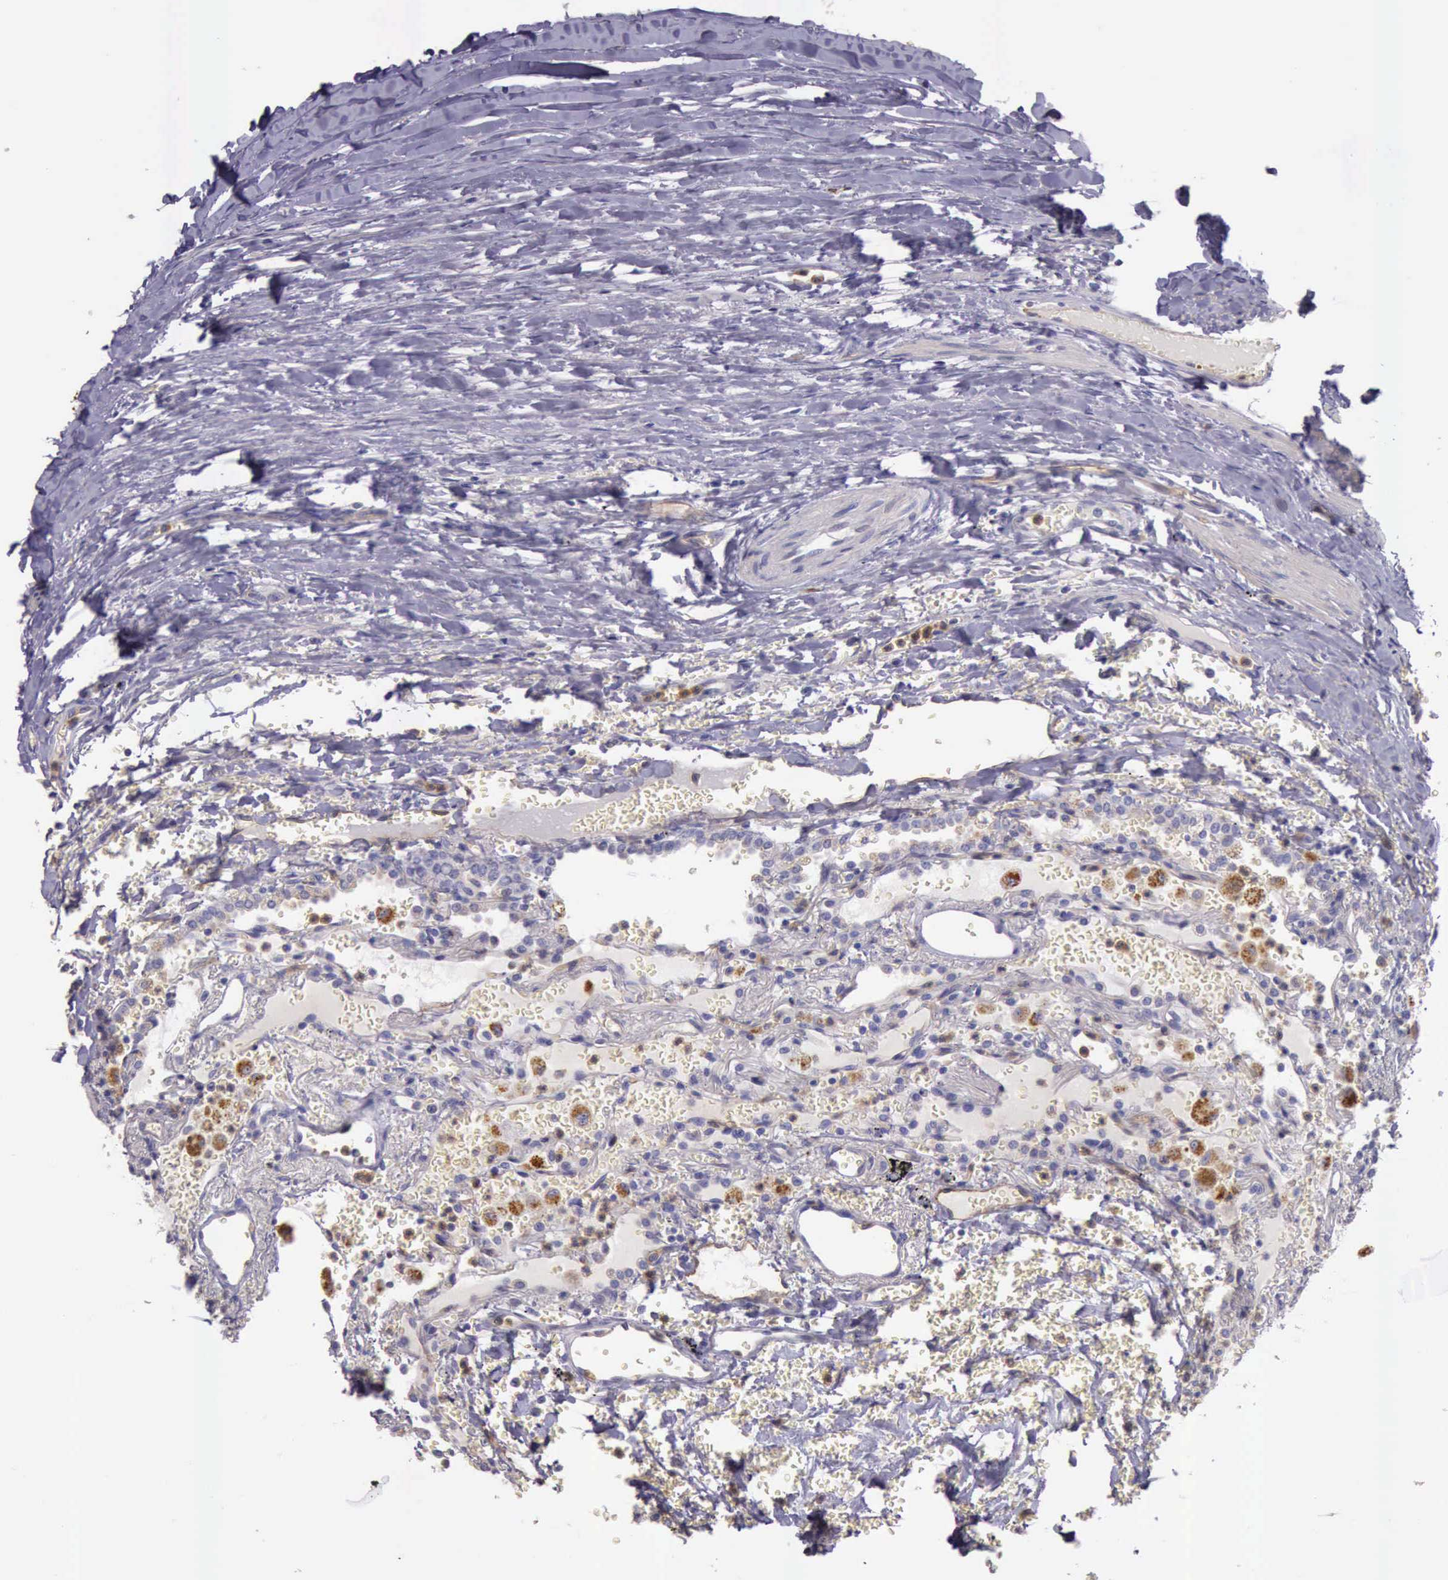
{"staining": {"intensity": "negative", "quantity": "none", "location": "none"}, "tissue": "carcinoid", "cell_type": "Tumor cells", "image_type": "cancer", "snomed": [{"axis": "morphology", "description": "Carcinoid, malignant, NOS"}, {"axis": "topography", "description": "Bronchus"}], "caption": "The immunohistochemistry (IHC) image has no significant positivity in tumor cells of carcinoid tissue. The staining is performed using DAB brown chromogen with nuclei counter-stained in using hematoxylin.", "gene": "TCEANC", "patient": {"sex": "male", "age": 55}}